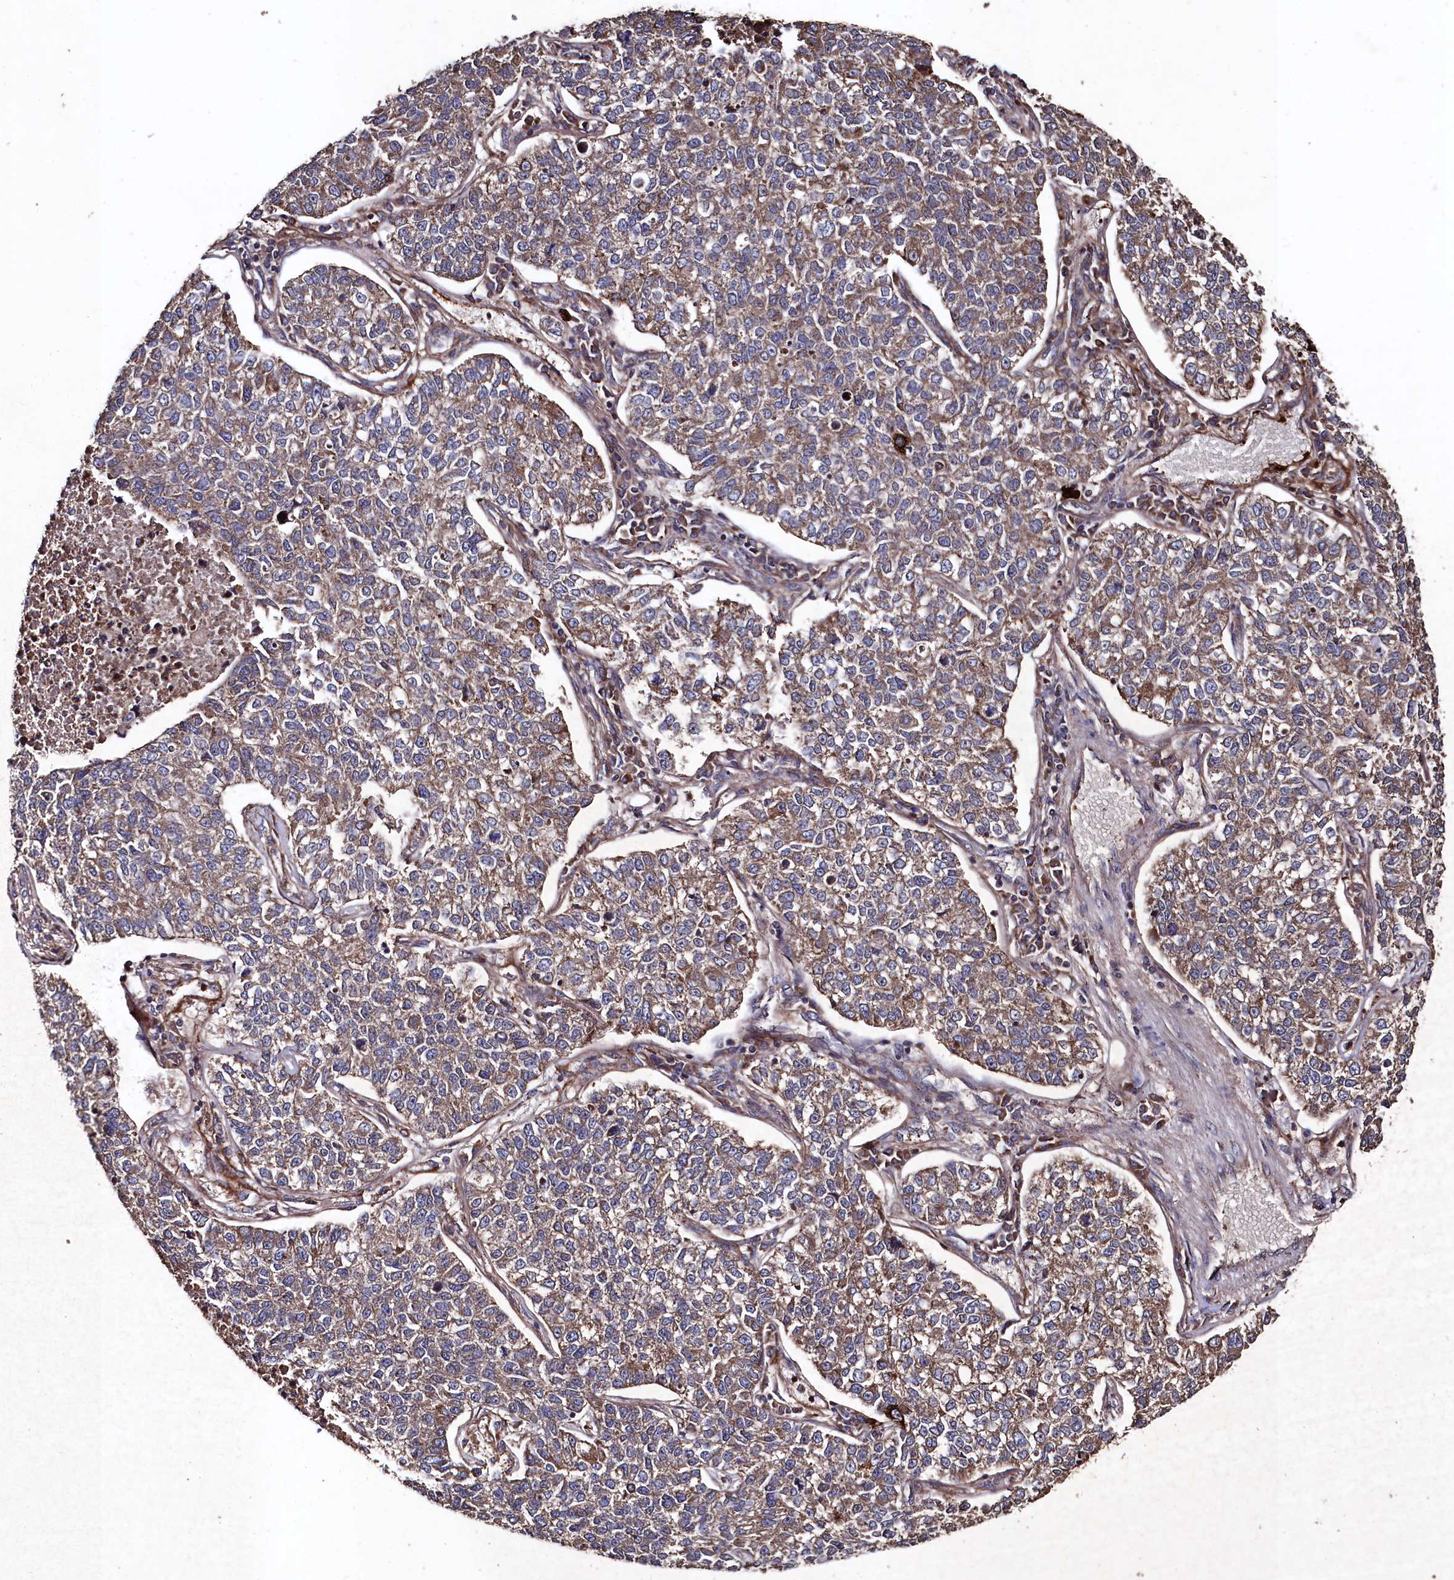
{"staining": {"intensity": "moderate", "quantity": ">75%", "location": "cytoplasmic/membranous"}, "tissue": "lung cancer", "cell_type": "Tumor cells", "image_type": "cancer", "snomed": [{"axis": "morphology", "description": "Adenocarcinoma, NOS"}, {"axis": "topography", "description": "Lung"}], "caption": "Tumor cells show medium levels of moderate cytoplasmic/membranous expression in about >75% of cells in lung adenocarcinoma.", "gene": "MYO1H", "patient": {"sex": "male", "age": 49}}